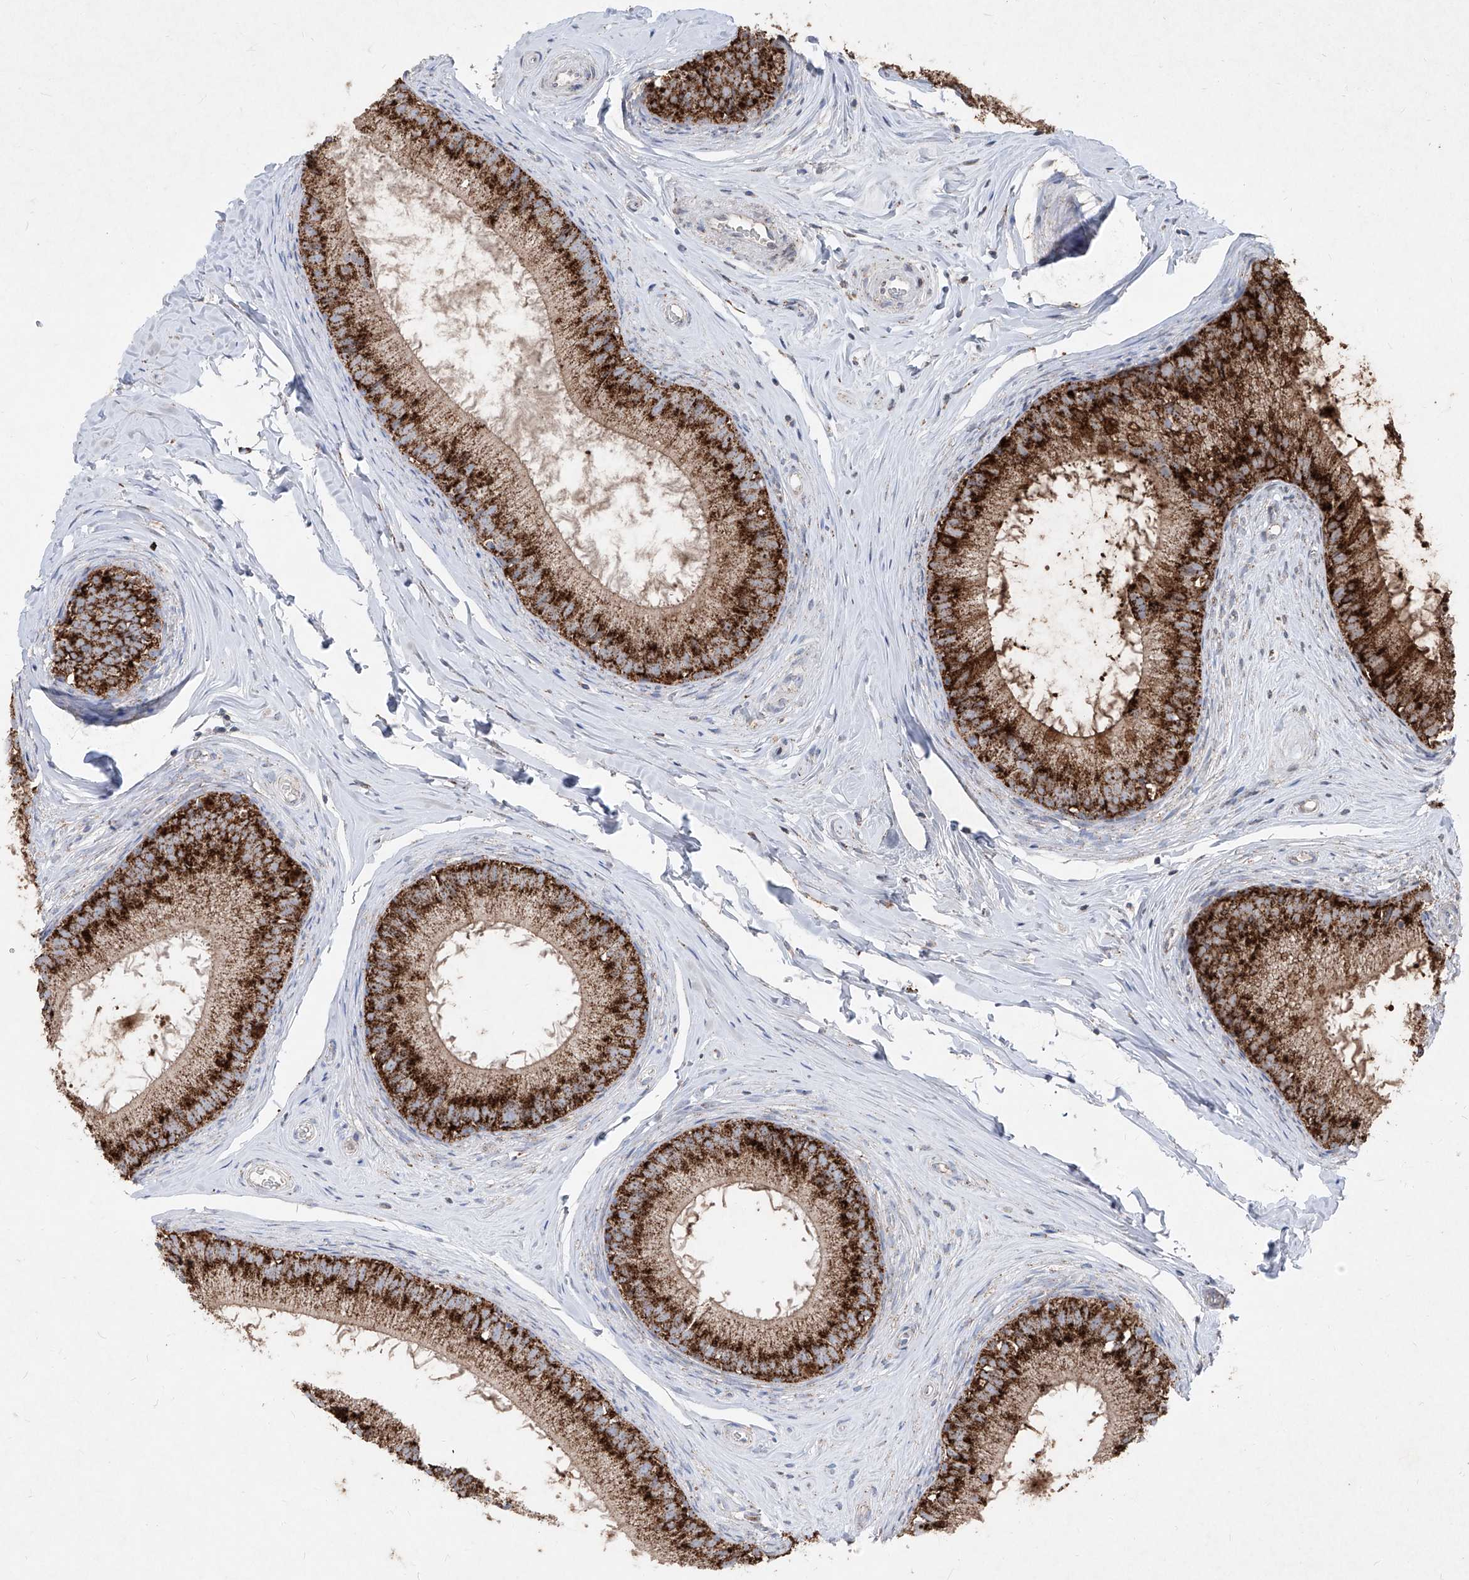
{"staining": {"intensity": "strong", "quantity": ">75%", "location": "cytoplasmic/membranous"}, "tissue": "epididymis", "cell_type": "Glandular cells", "image_type": "normal", "snomed": [{"axis": "morphology", "description": "Normal tissue, NOS"}, {"axis": "topography", "description": "Epididymis"}], "caption": "A high-resolution image shows IHC staining of unremarkable epididymis, which shows strong cytoplasmic/membranous positivity in about >75% of glandular cells.", "gene": "ABCD3", "patient": {"sex": "male", "age": 34}}